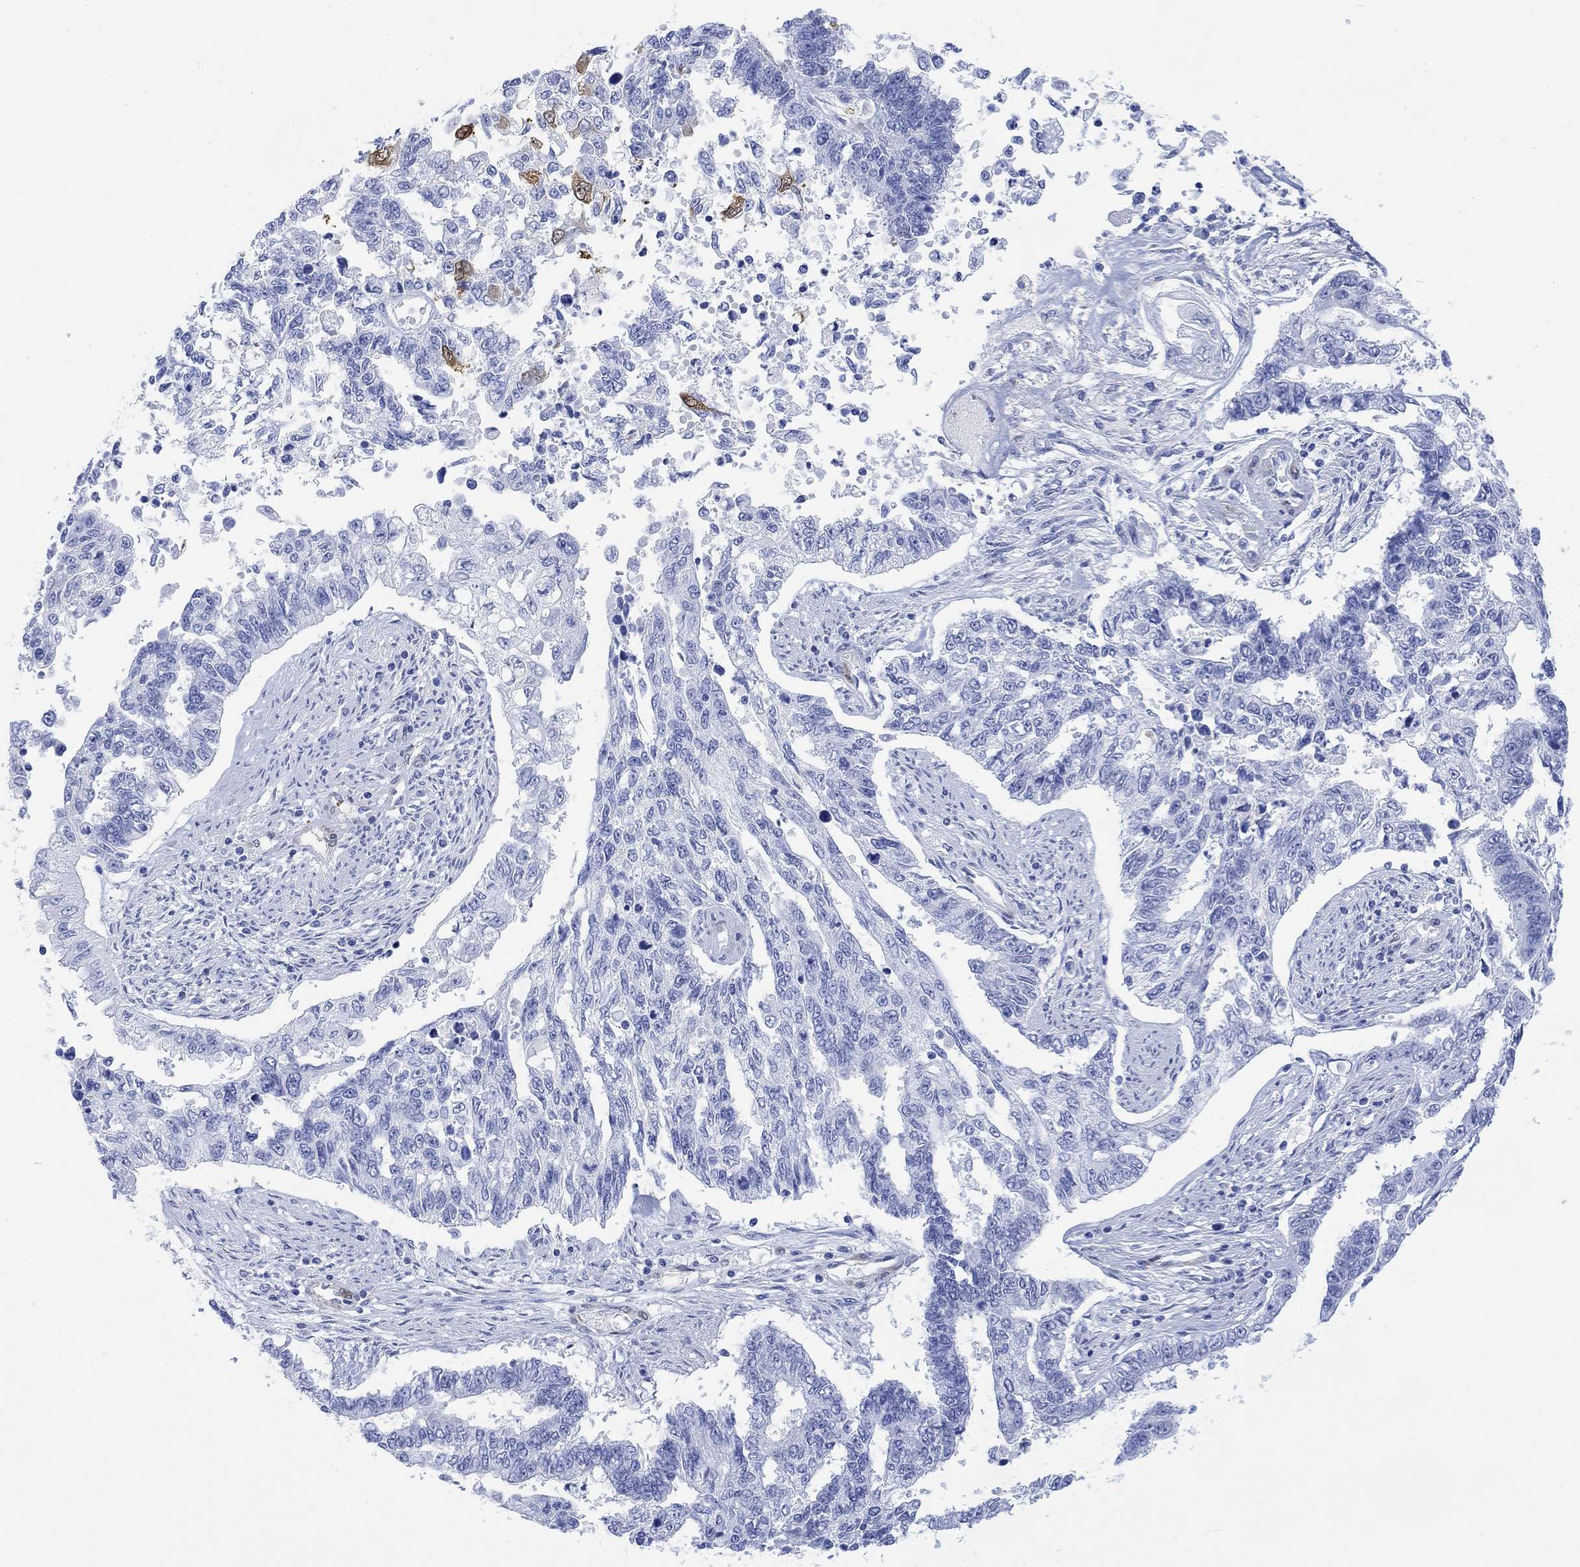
{"staining": {"intensity": "moderate", "quantity": "<25%", "location": "cytoplasmic/membranous"}, "tissue": "endometrial cancer", "cell_type": "Tumor cells", "image_type": "cancer", "snomed": [{"axis": "morphology", "description": "Adenocarcinoma, NOS"}, {"axis": "topography", "description": "Uterus"}], "caption": "Brown immunohistochemical staining in adenocarcinoma (endometrial) demonstrates moderate cytoplasmic/membranous expression in about <25% of tumor cells.", "gene": "TPPP3", "patient": {"sex": "female", "age": 59}}